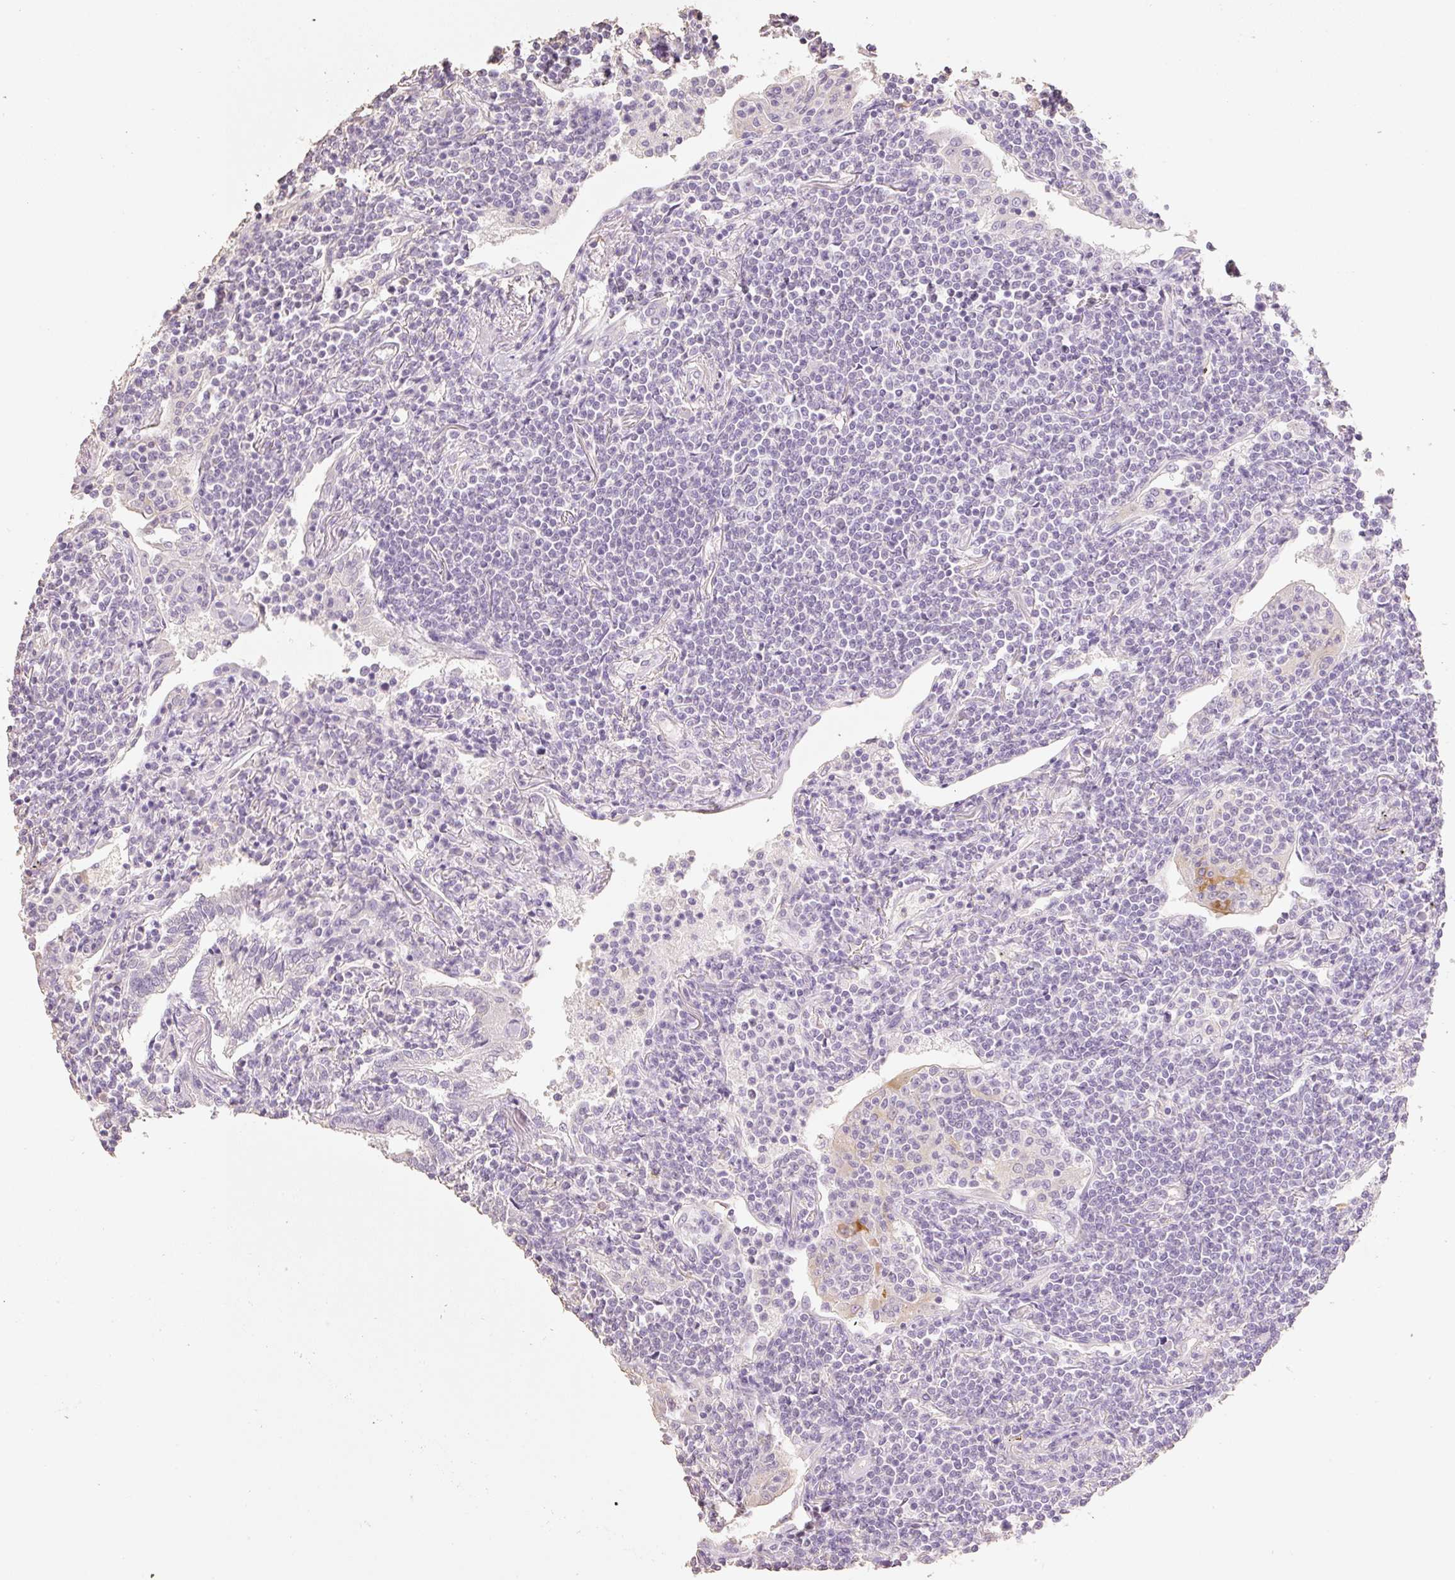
{"staining": {"intensity": "negative", "quantity": "none", "location": "none"}, "tissue": "lymphoma", "cell_type": "Tumor cells", "image_type": "cancer", "snomed": [{"axis": "morphology", "description": "Malignant lymphoma, non-Hodgkin's type, Low grade"}, {"axis": "topography", "description": "Lung"}], "caption": "Tumor cells are negative for brown protein staining in malignant lymphoma, non-Hodgkin's type (low-grade).", "gene": "MBOAT7", "patient": {"sex": "female", "age": 71}}